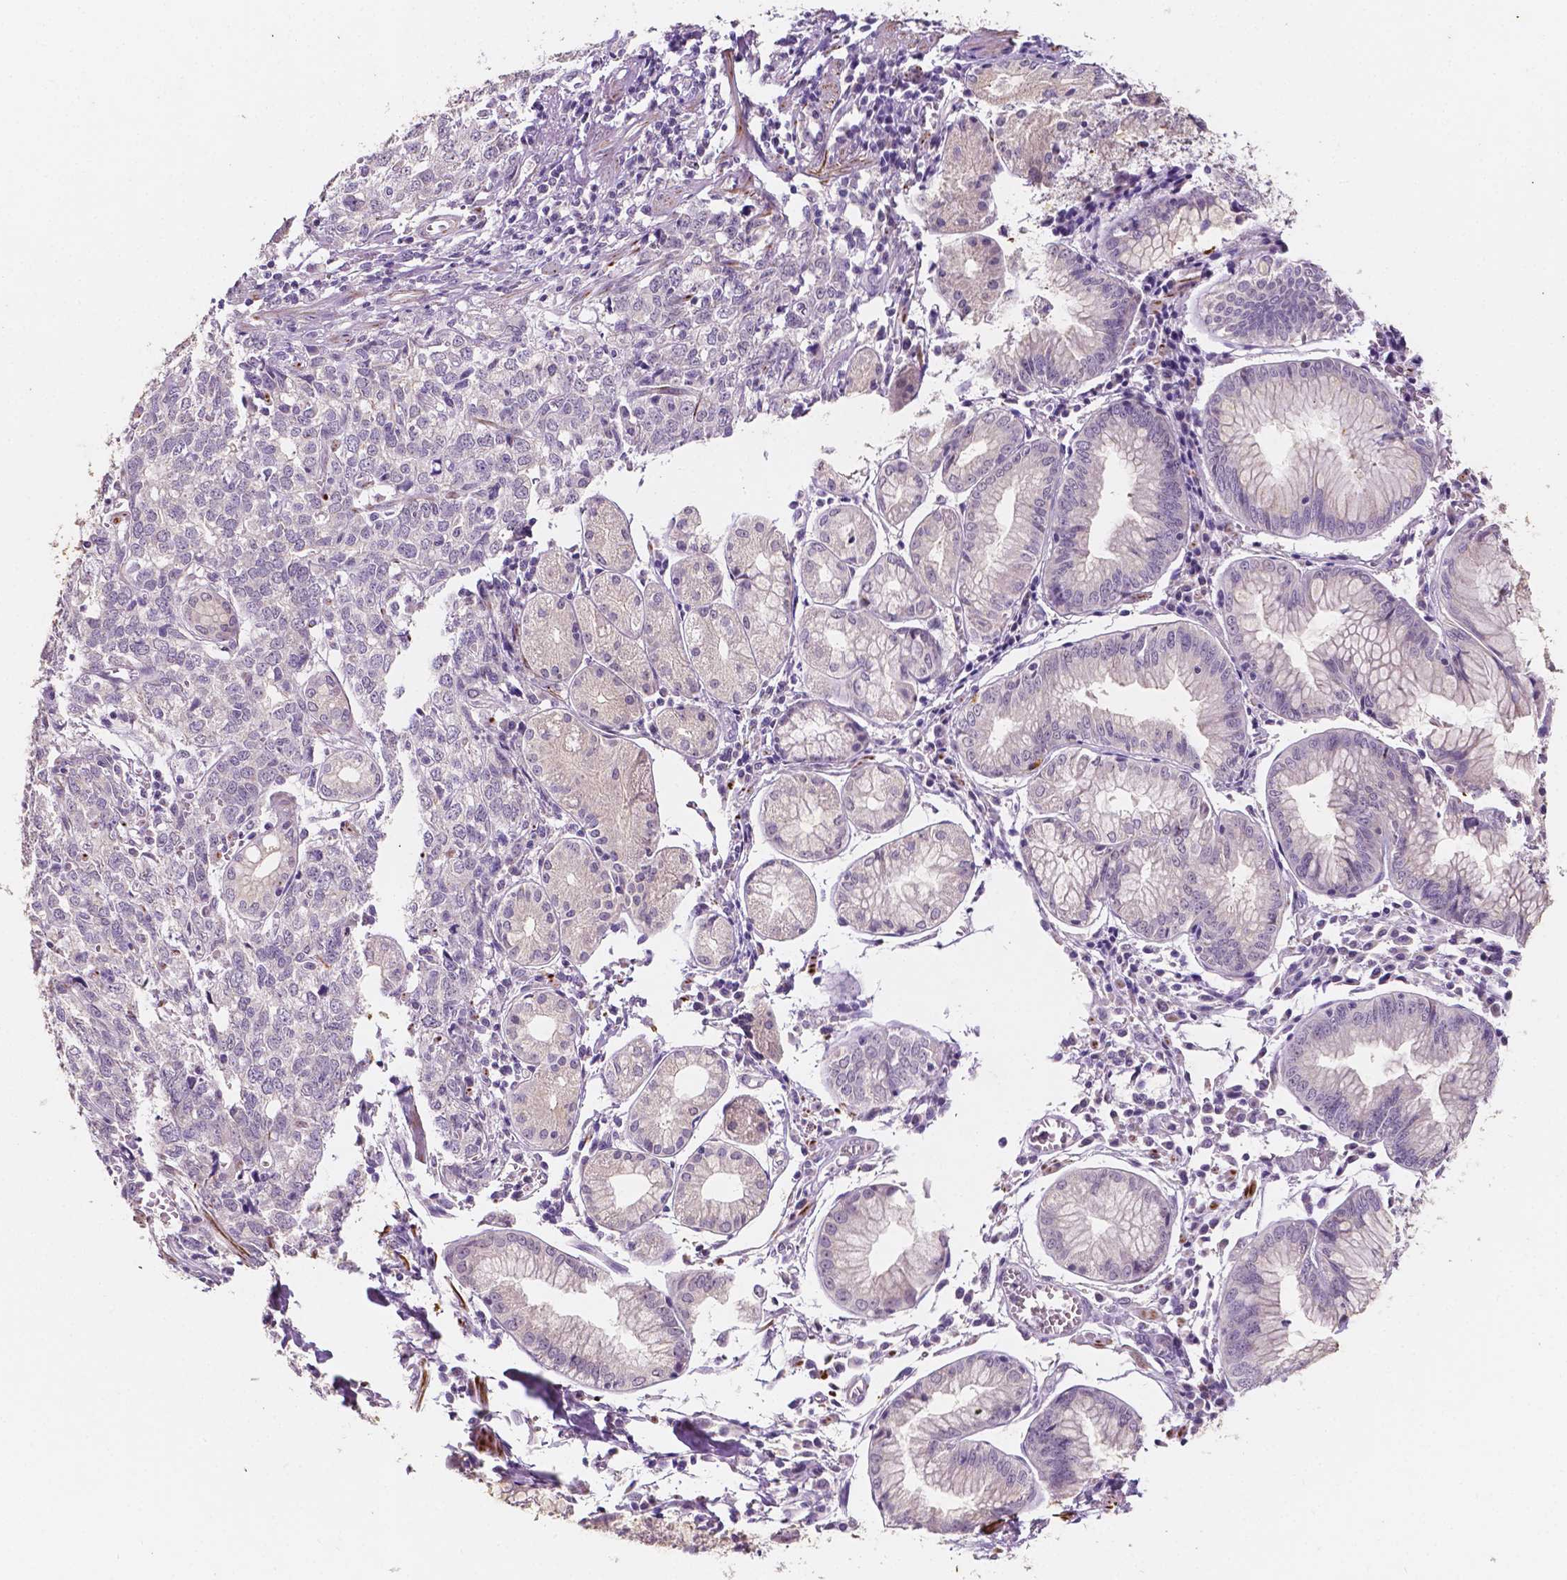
{"staining": {"intensity": "negative", "quantity": "none", "location": "none"}, "tissue": "stomach cancer", "cell_type": "Tumor cells", "image_type": "cancer", "snomed": [{"axis": "morphology", "description": "Adenocarcinoma, NOS"}, {"axis": "topography", "description": "Stomach, upper"}], "caption": "A high-resolution histopathology image shows immunohistochemistry (IHC) staining of stomach cancer, which demonstrates no significant positivity in tumor cells. (Brightfield microscopy of DAB (3,3'-diaminobenzidine) IHC at high magnification).", "gene": "SIRT2", "patient": {"sex": "male", "age": 81}}